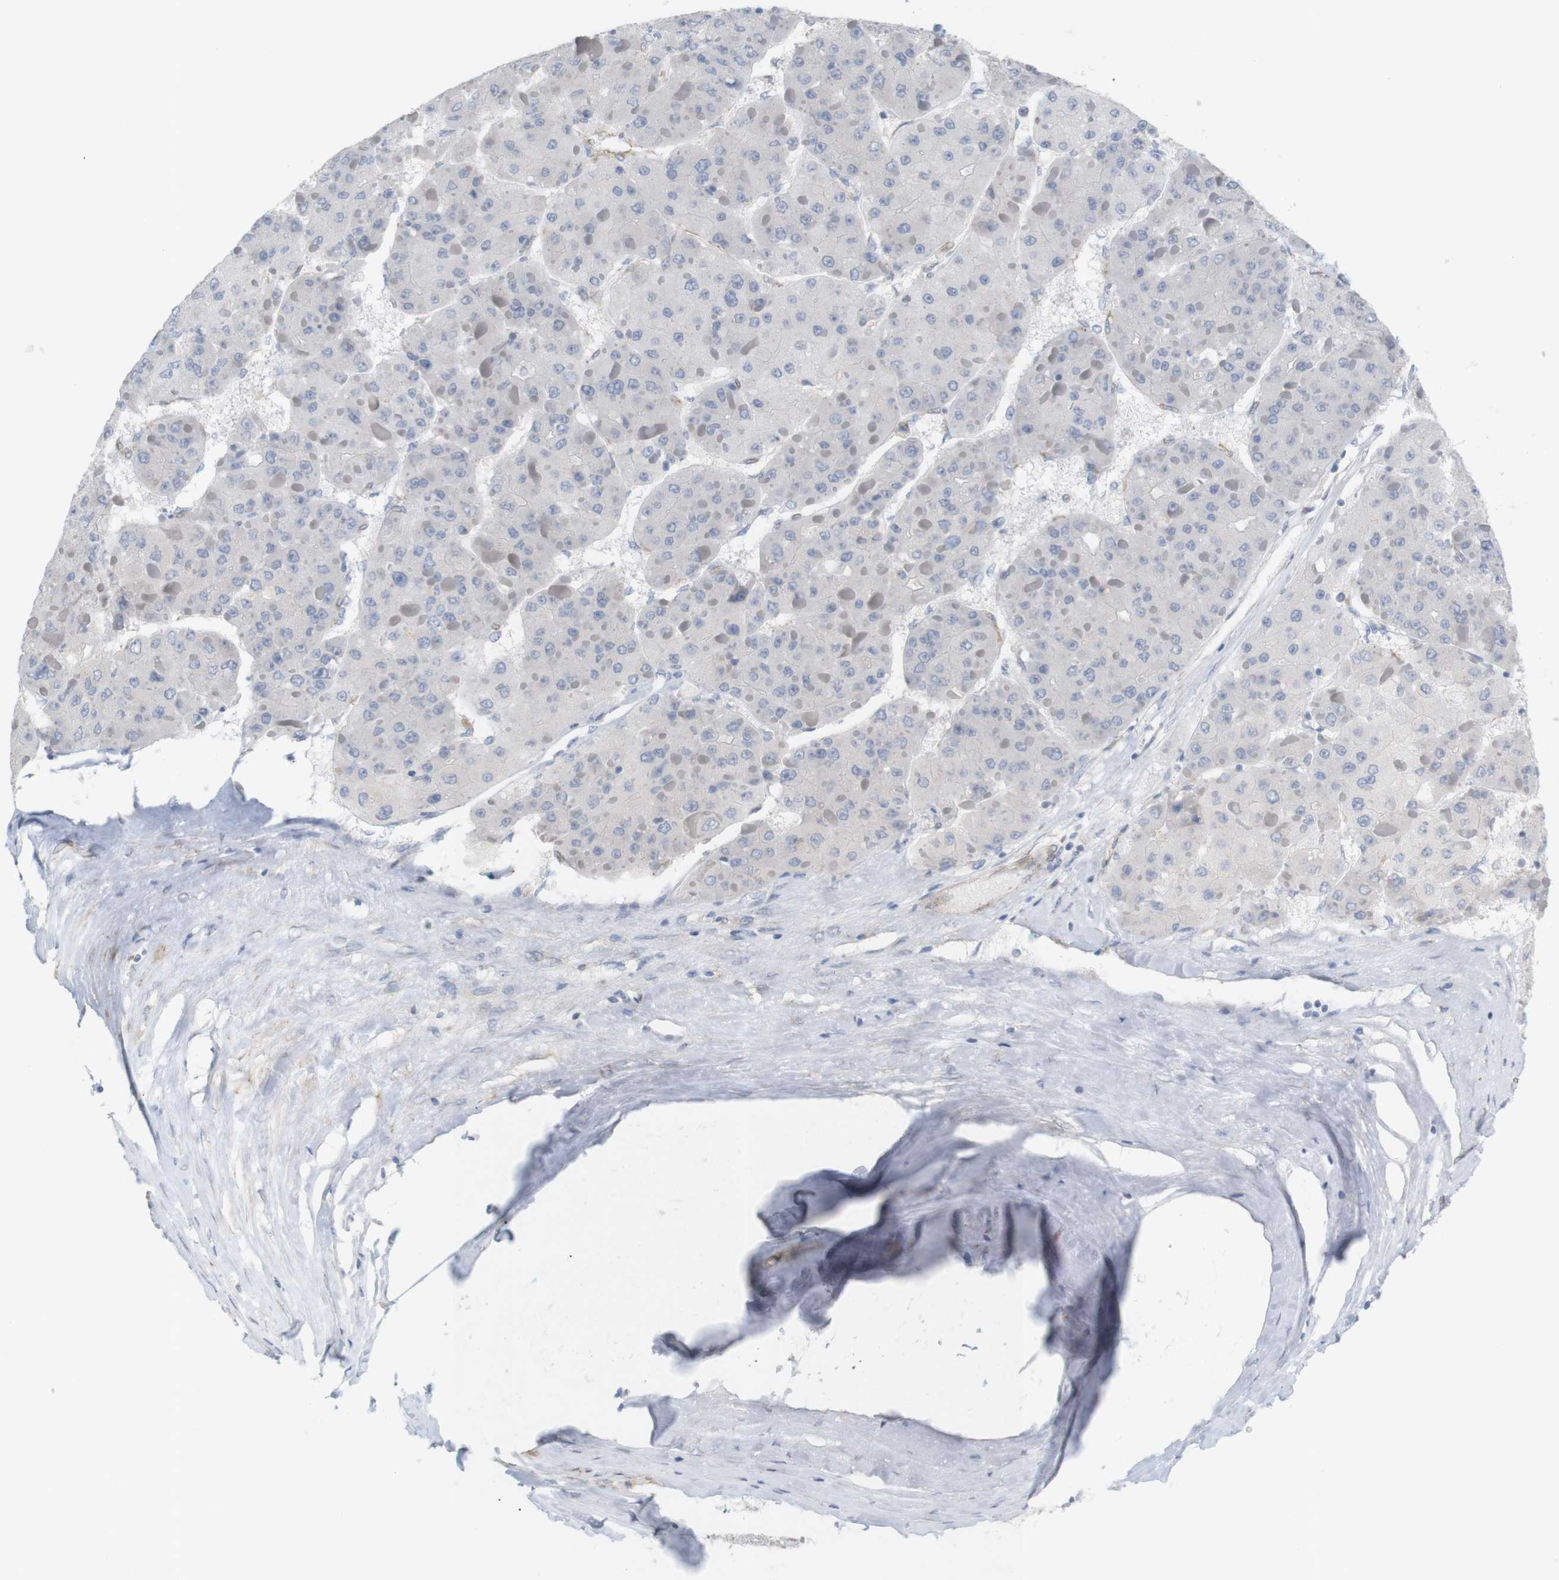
{"staining": {"intensity": "negative", "quantity": "none", "location": "none"}, "tissue": "liver cancer", "cell_type": "Tumor cells", "image_type": "cancer", "snomed": [{"axis": "morphology", "description": "Carcinoma, Hepatocellular, NOS"}, {"axis": "topography", "description": "Liver"}], "caption": "Immunohistochemistry photomicrograph of liver hepatocellular carcinoma stained for a protein (brown), which displays no expression in tumor cells. (IHC, brightfield microscopy, high magnification).", "gene": "ITPR1", "patient": {"sex": "female", "age": 73}}